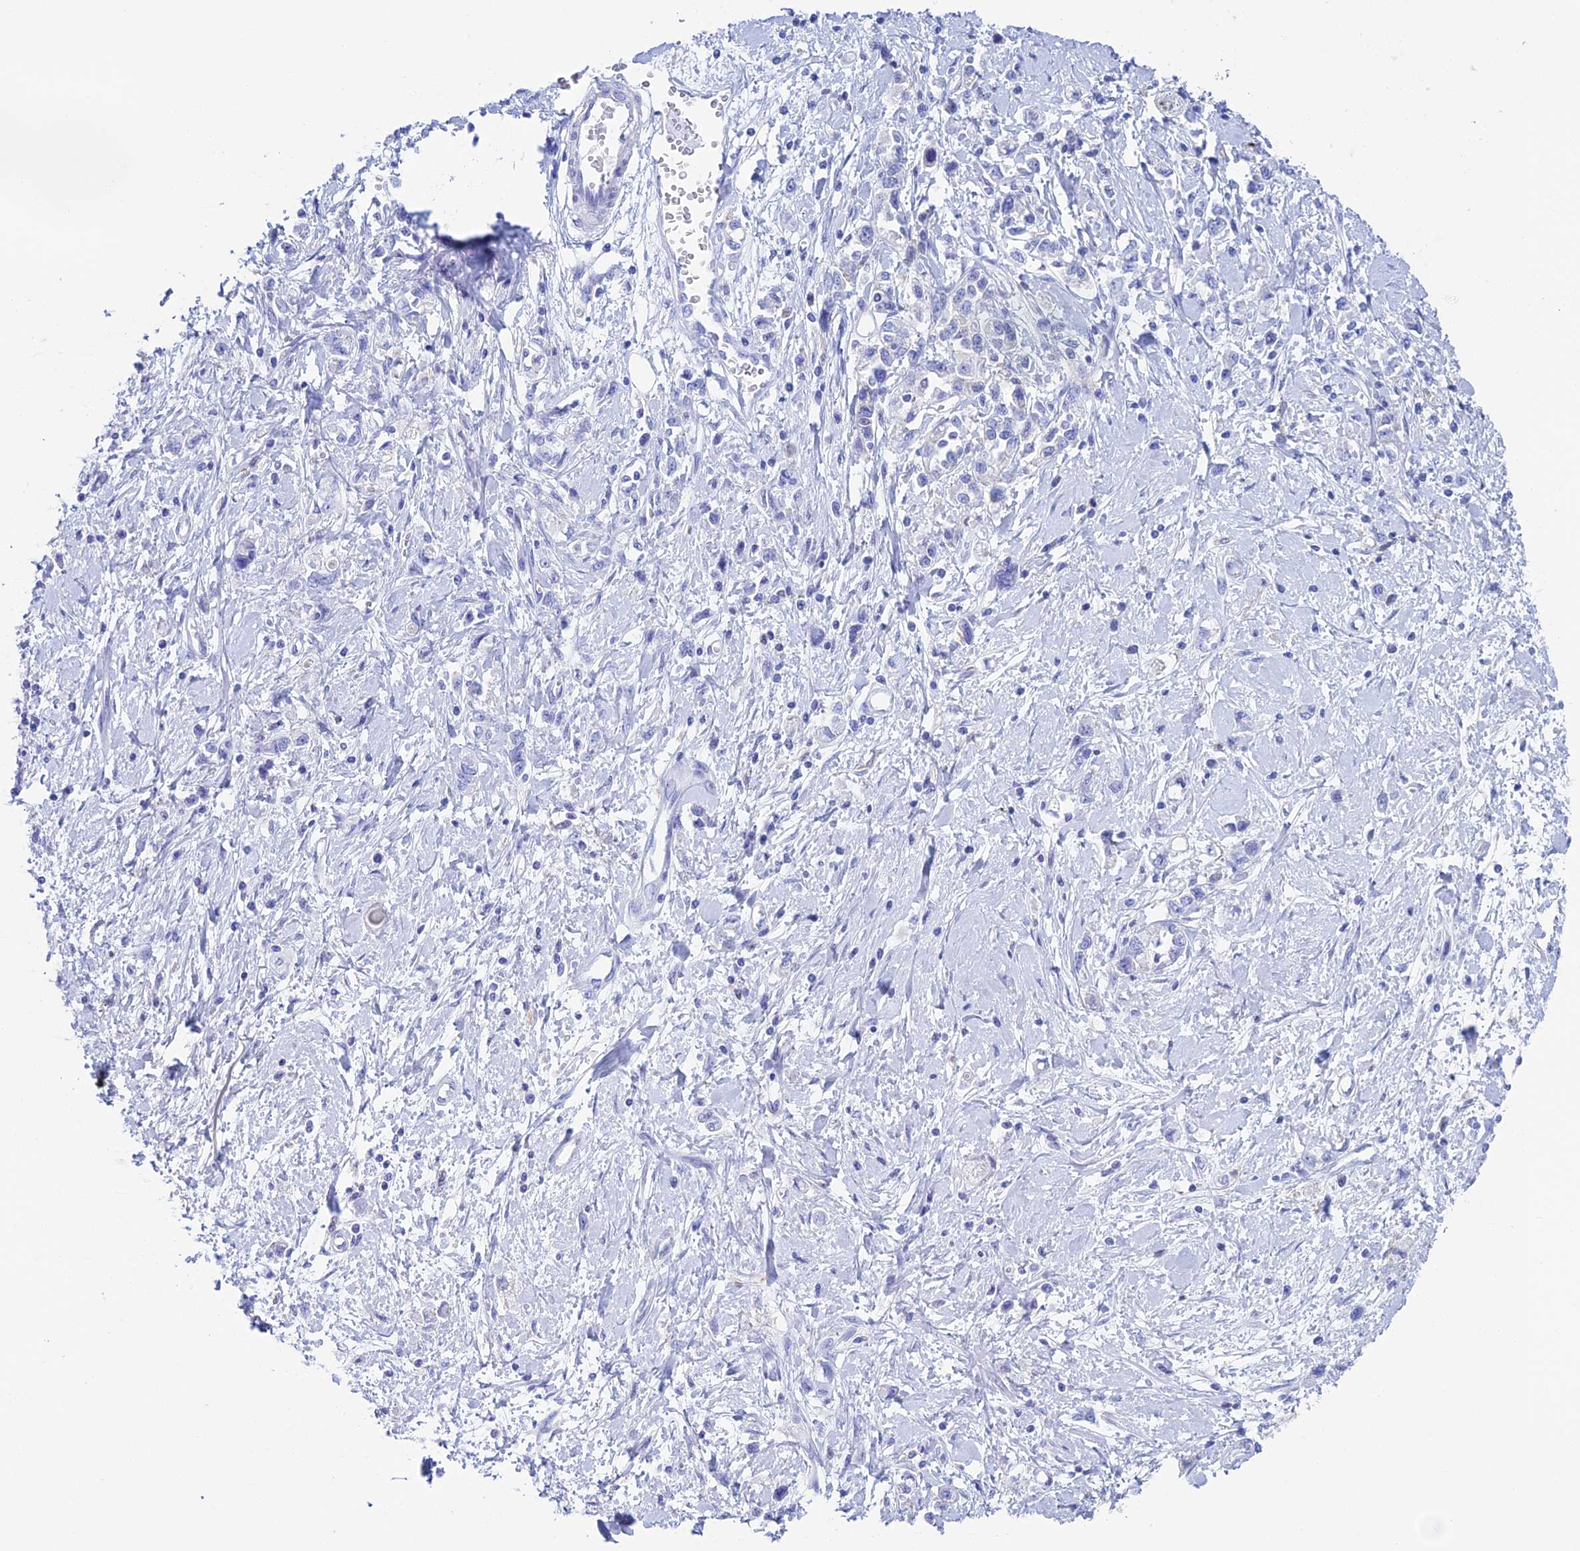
{"staining": {"intensity": "negative", "quantity": "none", "location": "none"}, "tissue": "stomach cancer", "cell_type": "Tumor cells", "image_type": "cancer", "snomed": [{"axis": "morphology", "description": "Adenocarcinoma, NOS"}, {"axis": "topography", "description": "Stomach"}], "caption": "An immunohistochemistry photomicrograph of stomach cancer is shown. There is no staining in tumor cells of stomach cancer.", "gene": "KCNK17", "patient": {"sex": "female", "age": 76}}